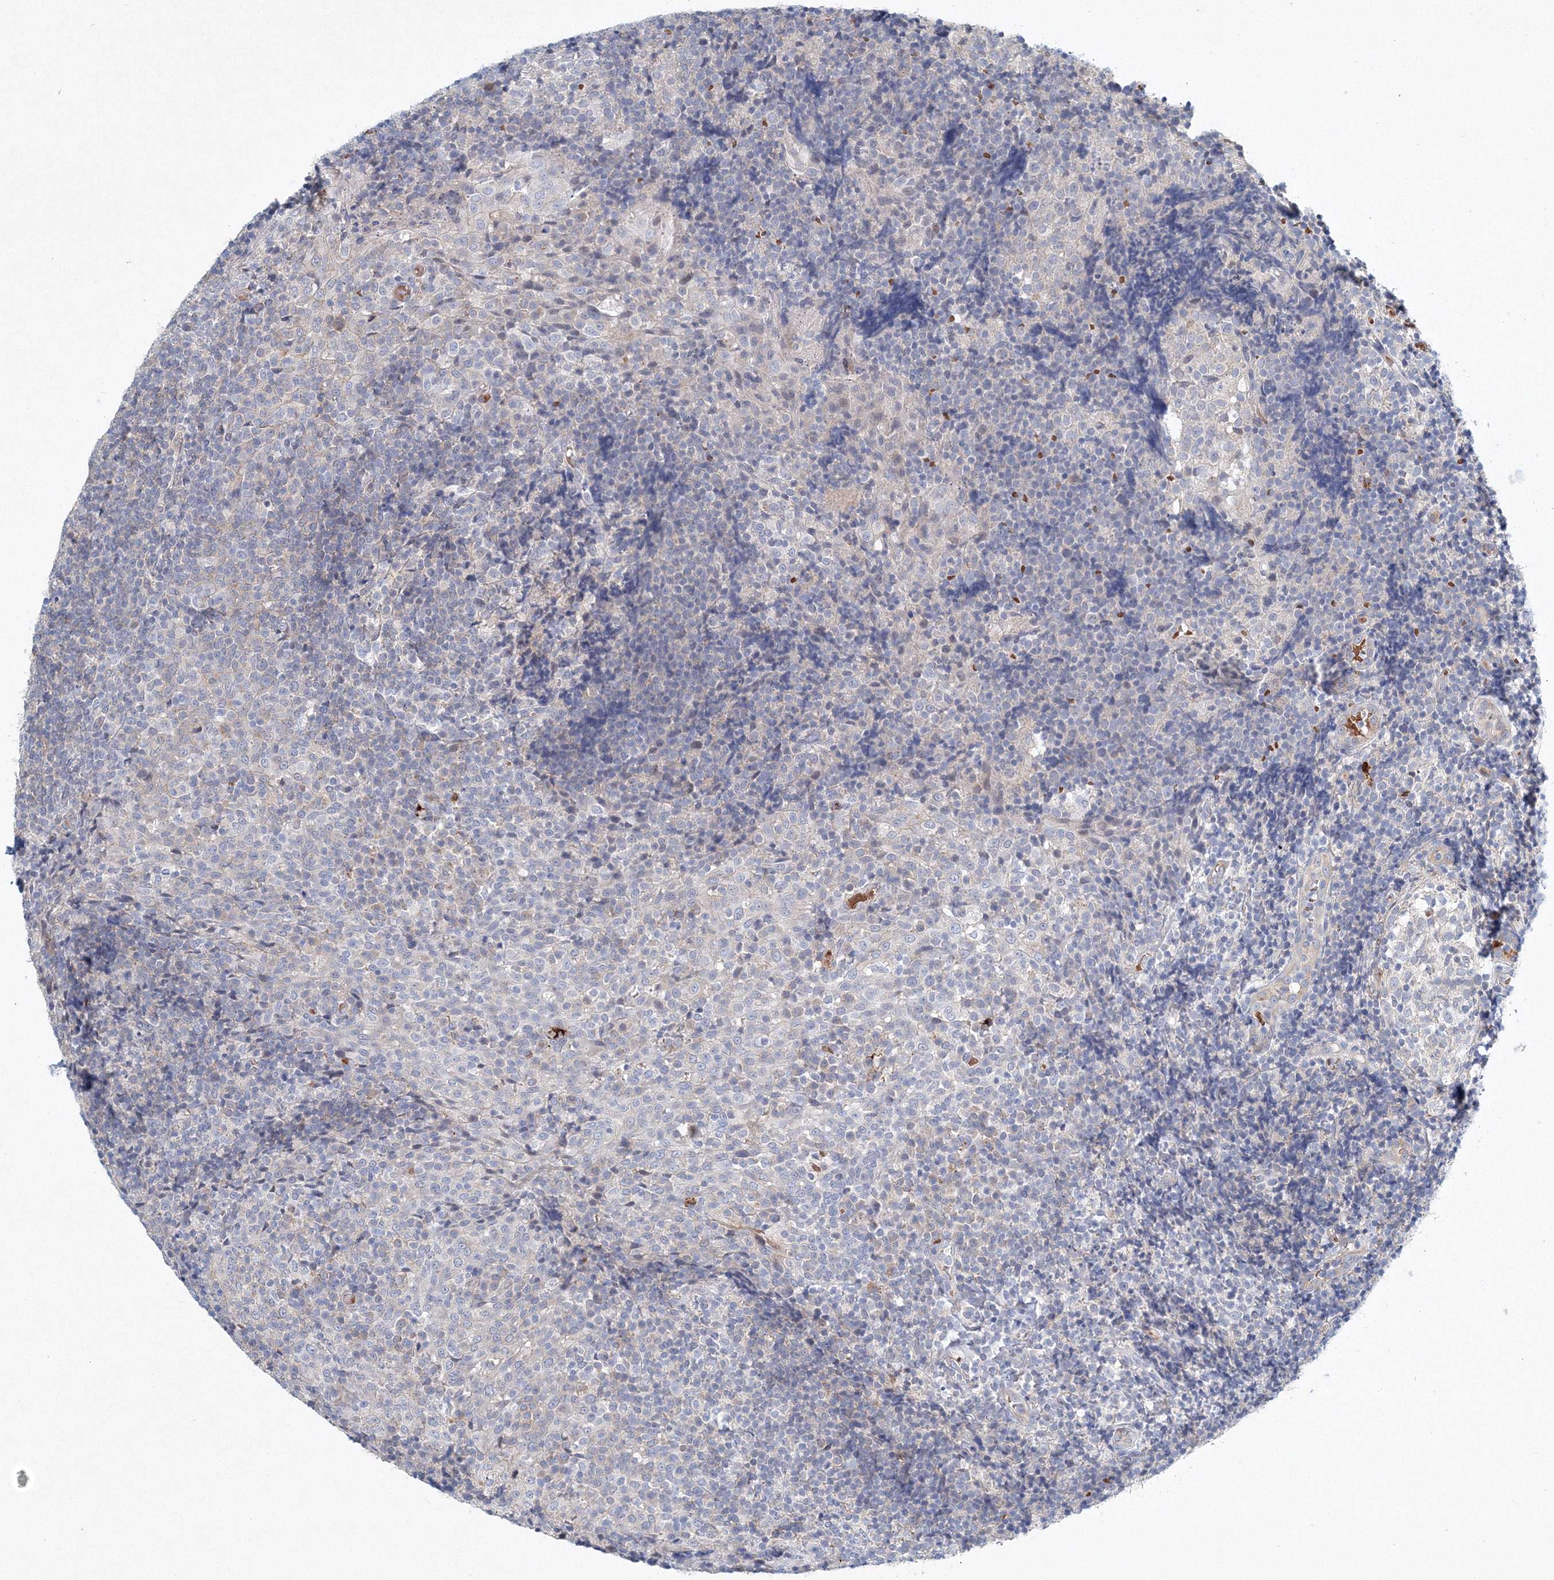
{"staining": {"intensity": "negative", "quantity": "none", "location": "none"}, "tissue": "tonsil", "cell_type": "Germinal center cells", "image_type": "normal", "snomed": [{"axis": "morphology", "description": "Normal tissue, NOS"}, {"axis": "topography", "description": "Tonsil"}], "caption": "IHC of unremarkable human tonsil demonstrates no positivity in germinal center cells. (DAB IHC, high magnification).", "gene": "SH3BP5", "patient": {"sex": "female", "age": 19}}